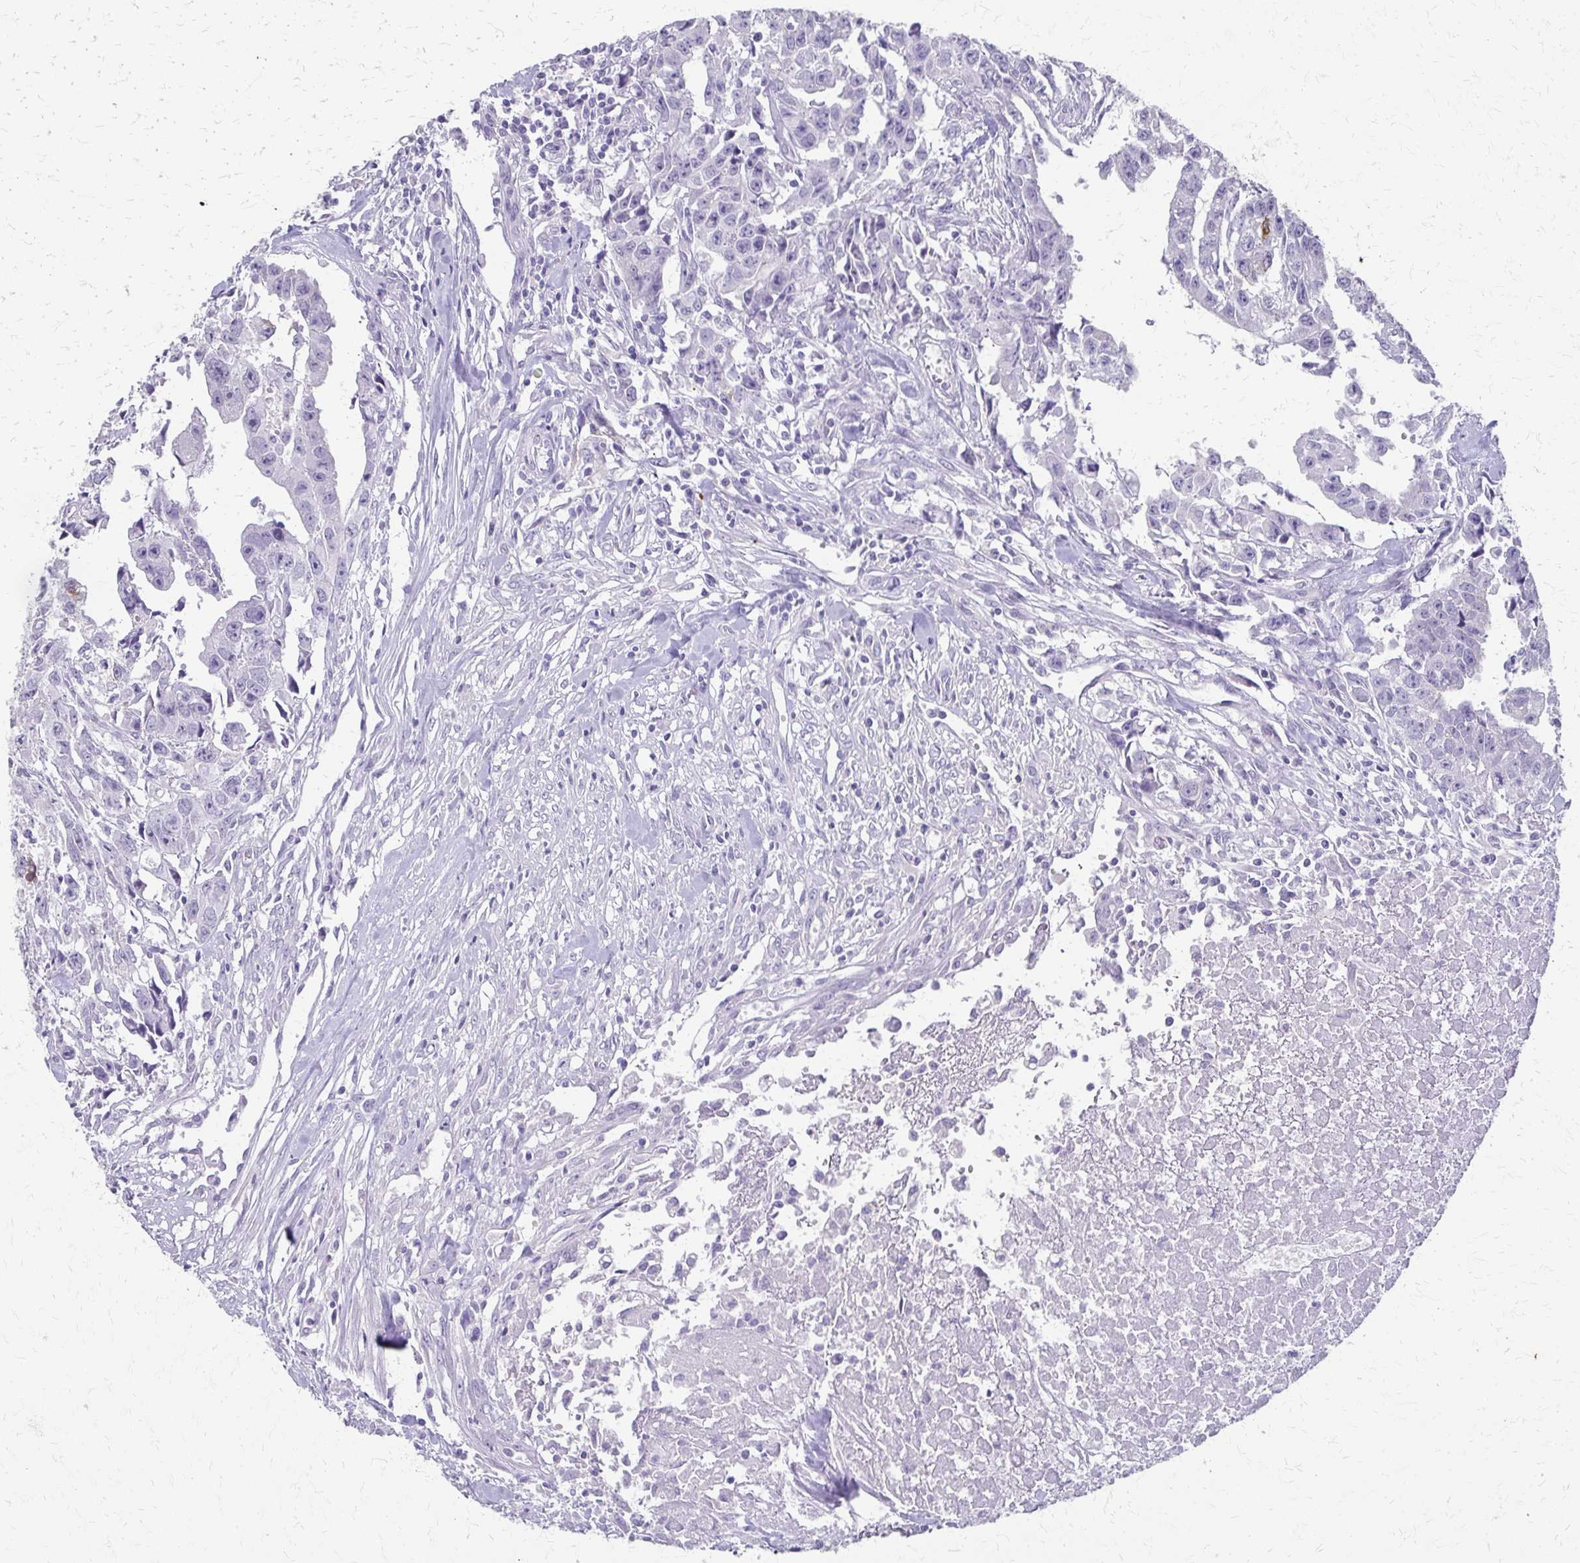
{"staining": {"intensity": "negative", "quantity": "none", "location": "none"}, "tissue": "testis cancer", "cell_type": "Tumor cells", "image_type": "cancer", "snomed": [{"axis": "morphology", "description": "Carcinoma, Embryonal, NOS"}, {"axis": "morphology", "description": "Teratoma, malignant, NOS"}, {"axis": "topography", "description": "Testis"}], "caption": "DAB immunohistochemical staining of human teratoma (malignant) (testis) exhibits no significant positivity in tumor cells.", "gene": "CYB5A", "patient": {"sex": "male", "age": 24}}